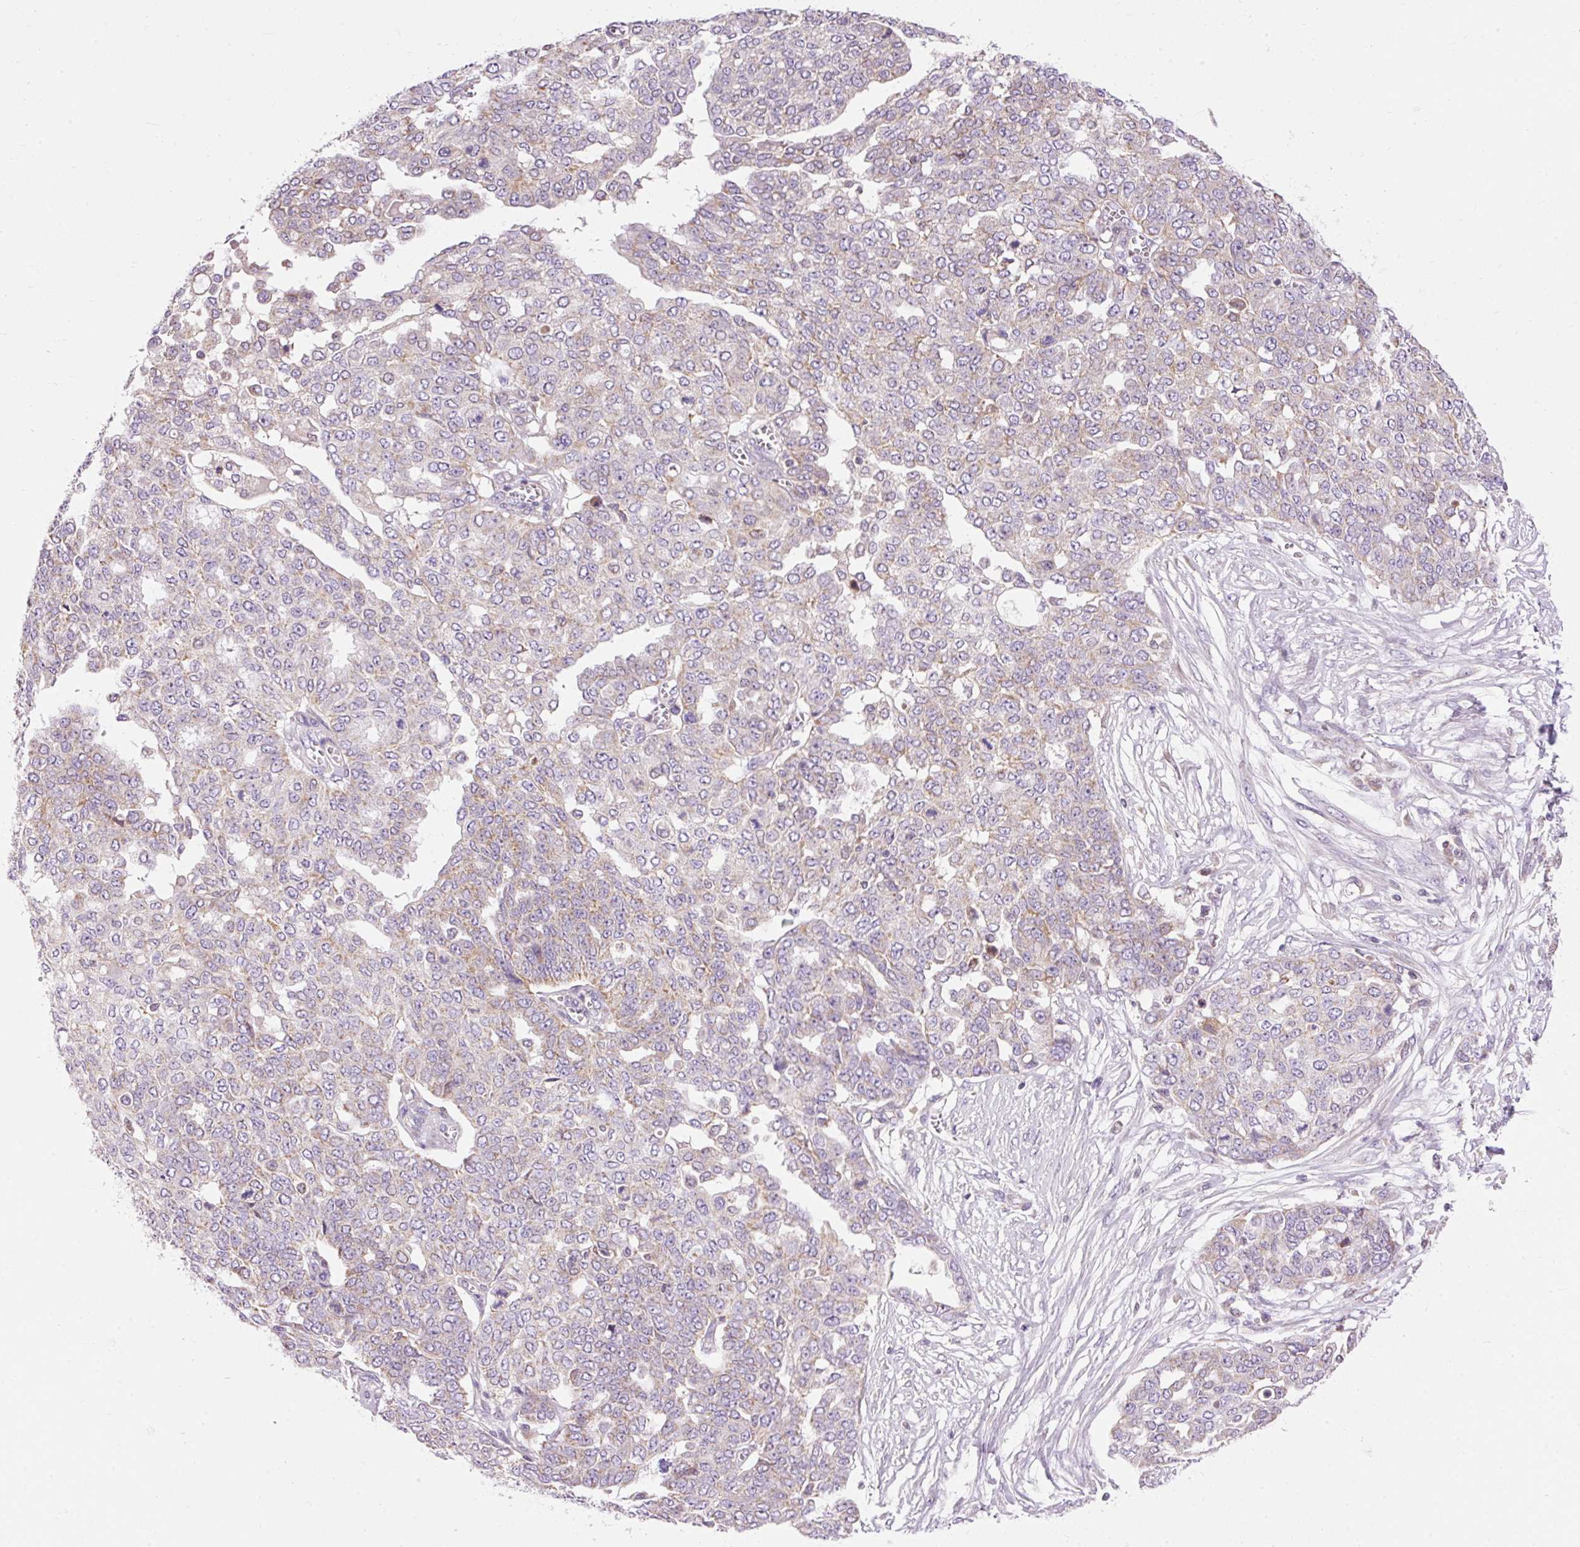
{"staining": {"intensity": "weak", "quantity": "<25%", "location": "cytoplasmic/membranous"}, "tissue": "ovarian cancer", "cell_type": "Tumor cells", "image_type": "cancer", "snomed": [{"axis": "morphology", "description": "Cystadenocarcinoma, serous, NOS"}, {"axis": "topography", "description": "Soft tissue"}, {"axis": "topography", "description": "Ovary"}], "caption": "An image of human serous cystadenocarcinoma (ovarian) is negative for staining in tumor cells.", "gene": "IMMT", "patient": {"sex": "female", "age": 57}}